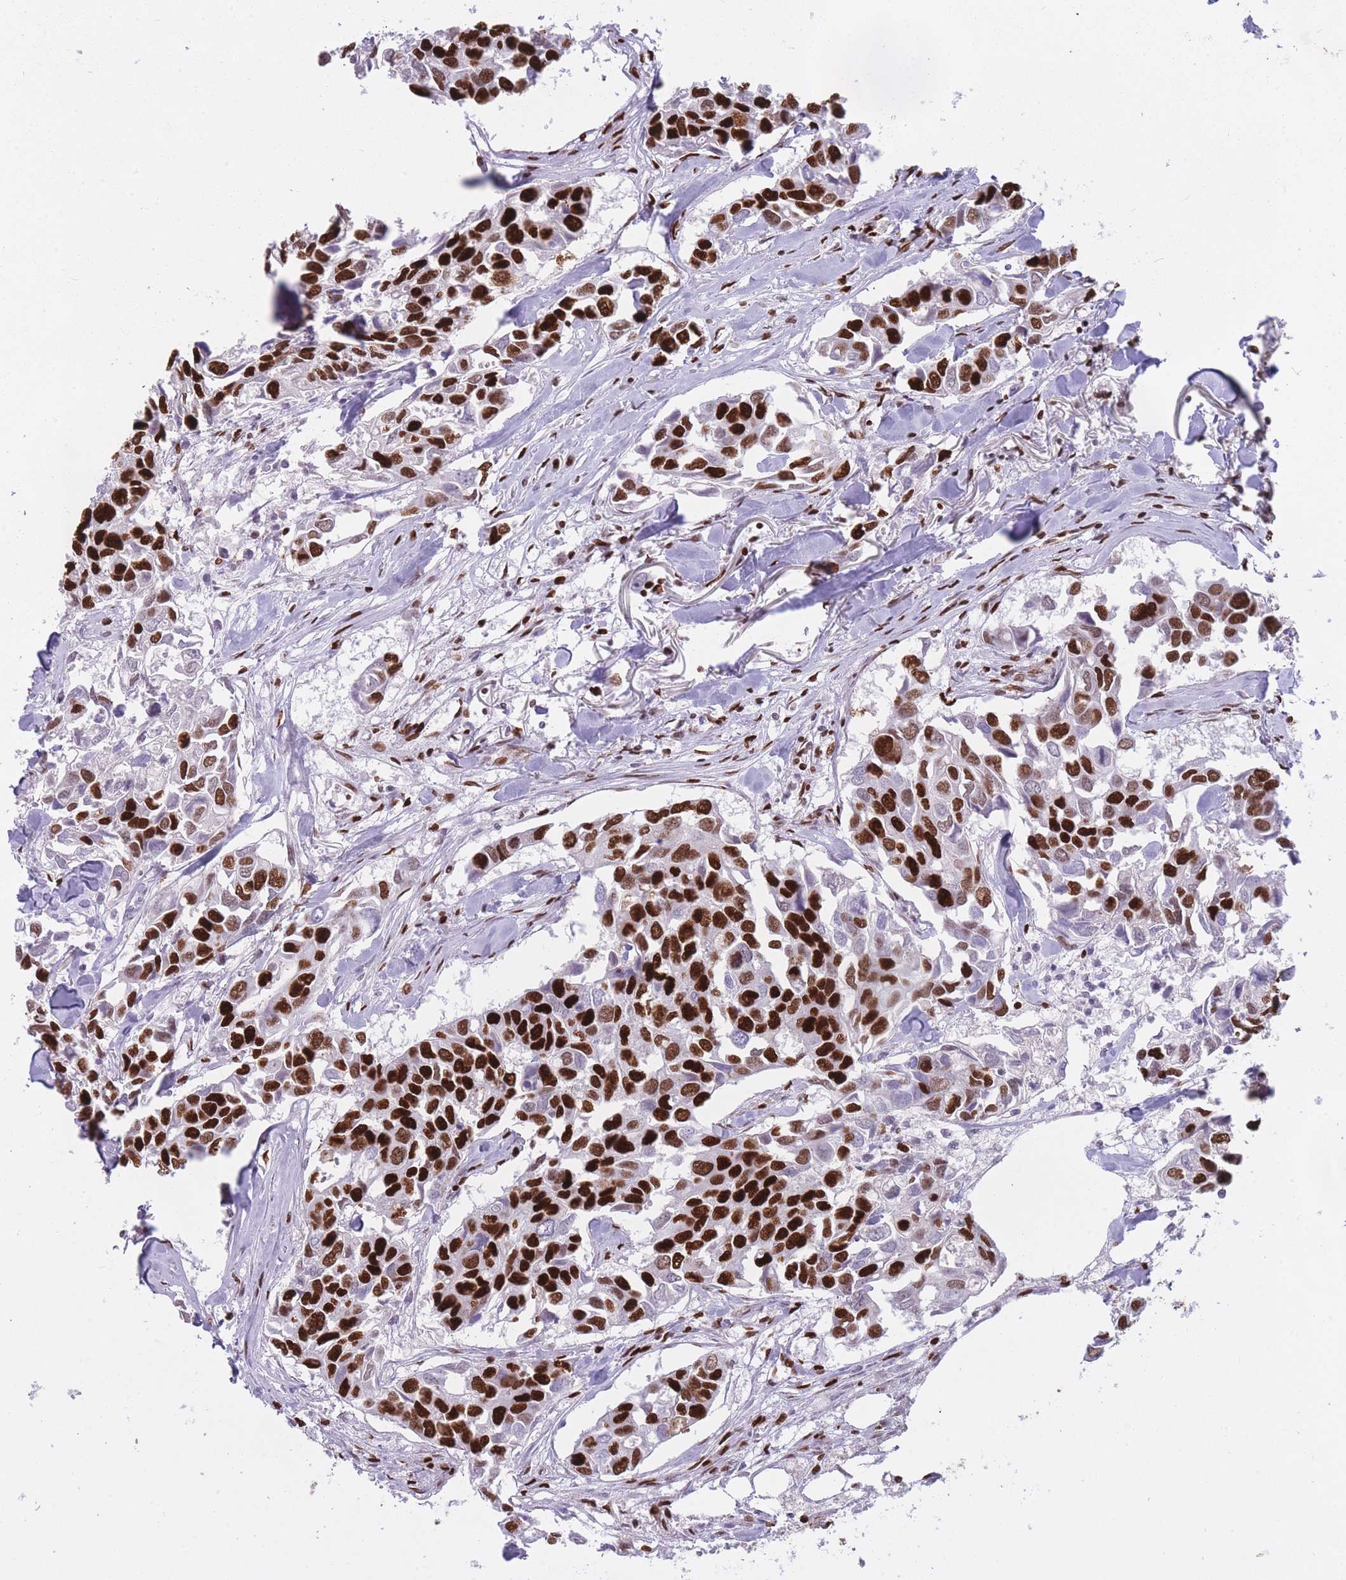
{"staining": {"intensity": "strong", "quantity": ">75%", "location": "nuclear"}, "tissue": "breast cancer", "cell_type": "Tumor cells", "image_type": "cancer", "snomed": [{"axis": "morphology", "description": "Duct carcinoma"}, {"axis": "topography", "description": "Breast"}], "caption": "Intraductal carcinoma (breast) stained for a protein demonstrates strong nuclear positivity in tumor cells.", "gene": "HNRNPUL1", "patient": {"sex": "female", "age": 83}}